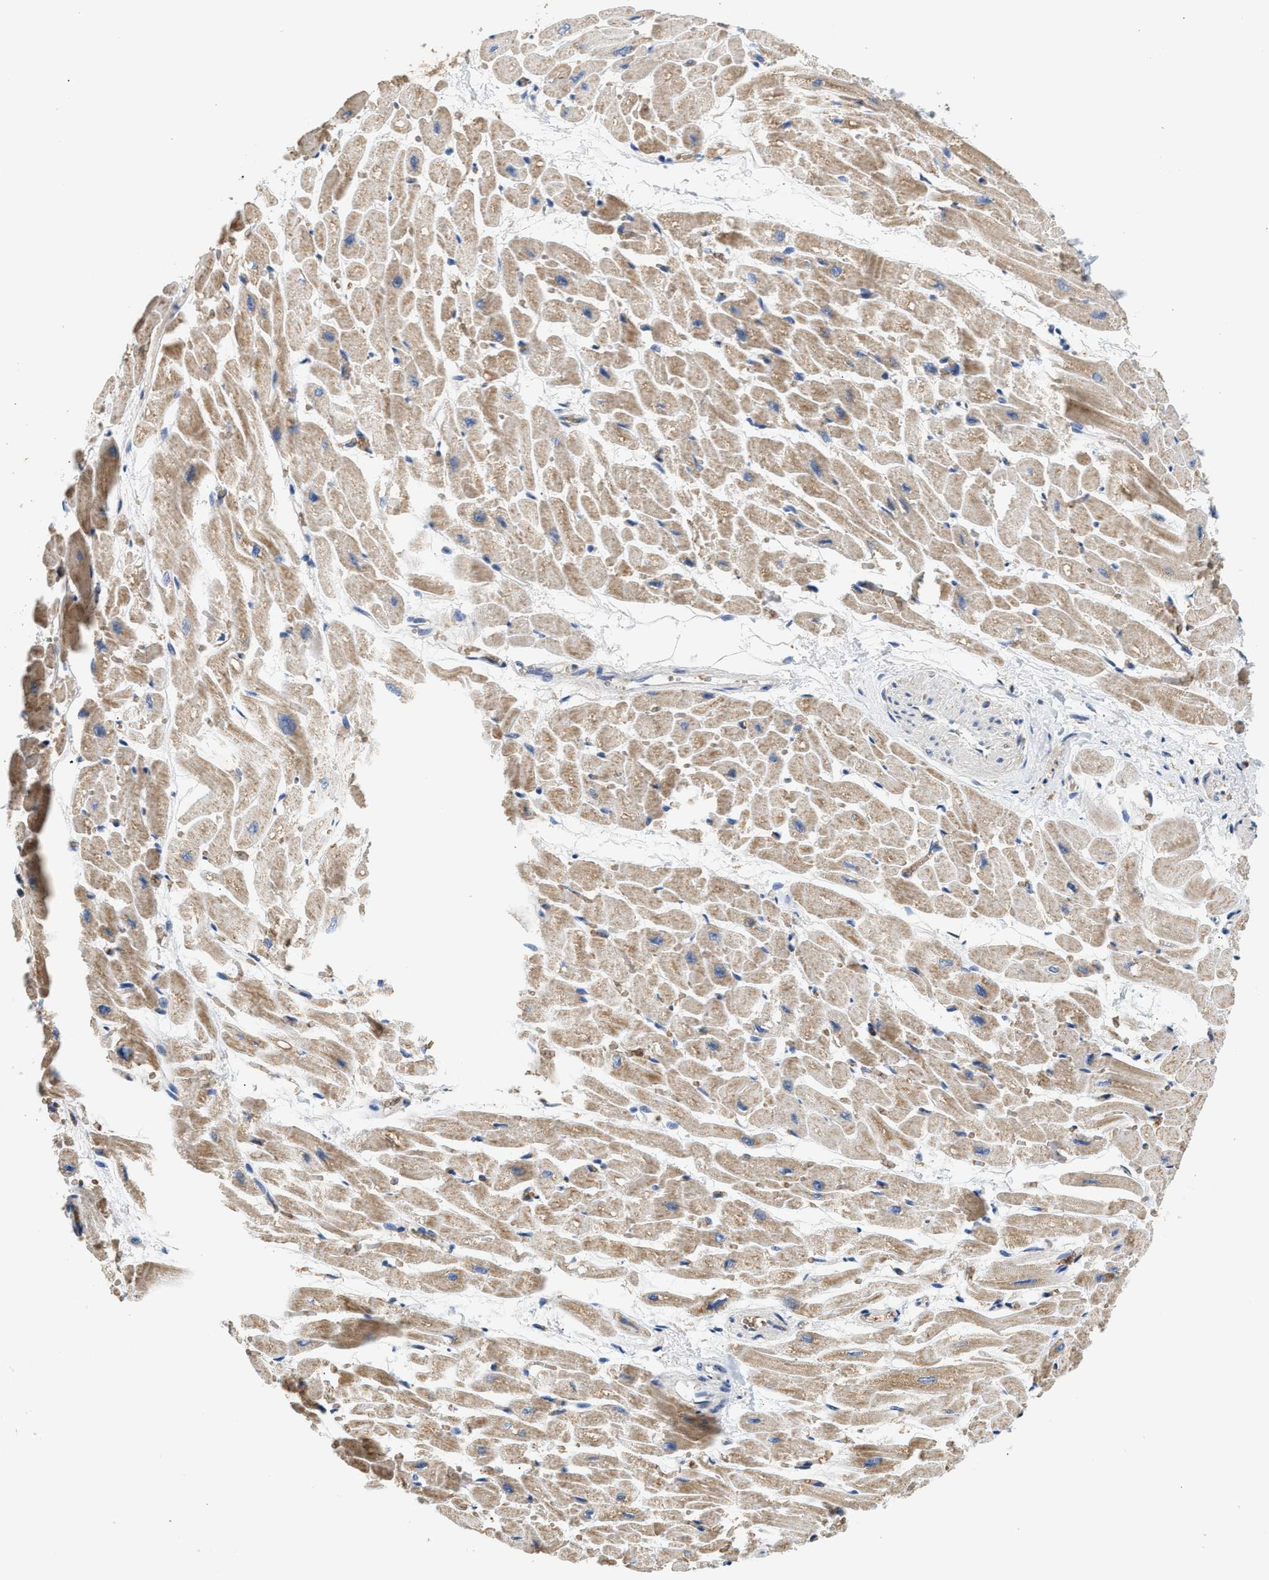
{"staining": {"intensity": "weak", "quantity": ">75%", "location": "cytoplasmic/membranous"}, "tissue": "heart muscle", "cell_type": "Cardiomyocytes", "image_type": "normal", "snomed": [{"axis": "morphology", "description": "Normal tissue, NOS"}, {"axis": "topography", "description": "Heart"}], "caption": "Unremarkable heart muscle demonstrates weak cytoplasmic/membranous staining in about >75% of cardiomyocytes (IHC, brightfield microscopy, high magnification)..", "gene": "RAB31", "patient": {"sex": "male", "age": 45}}